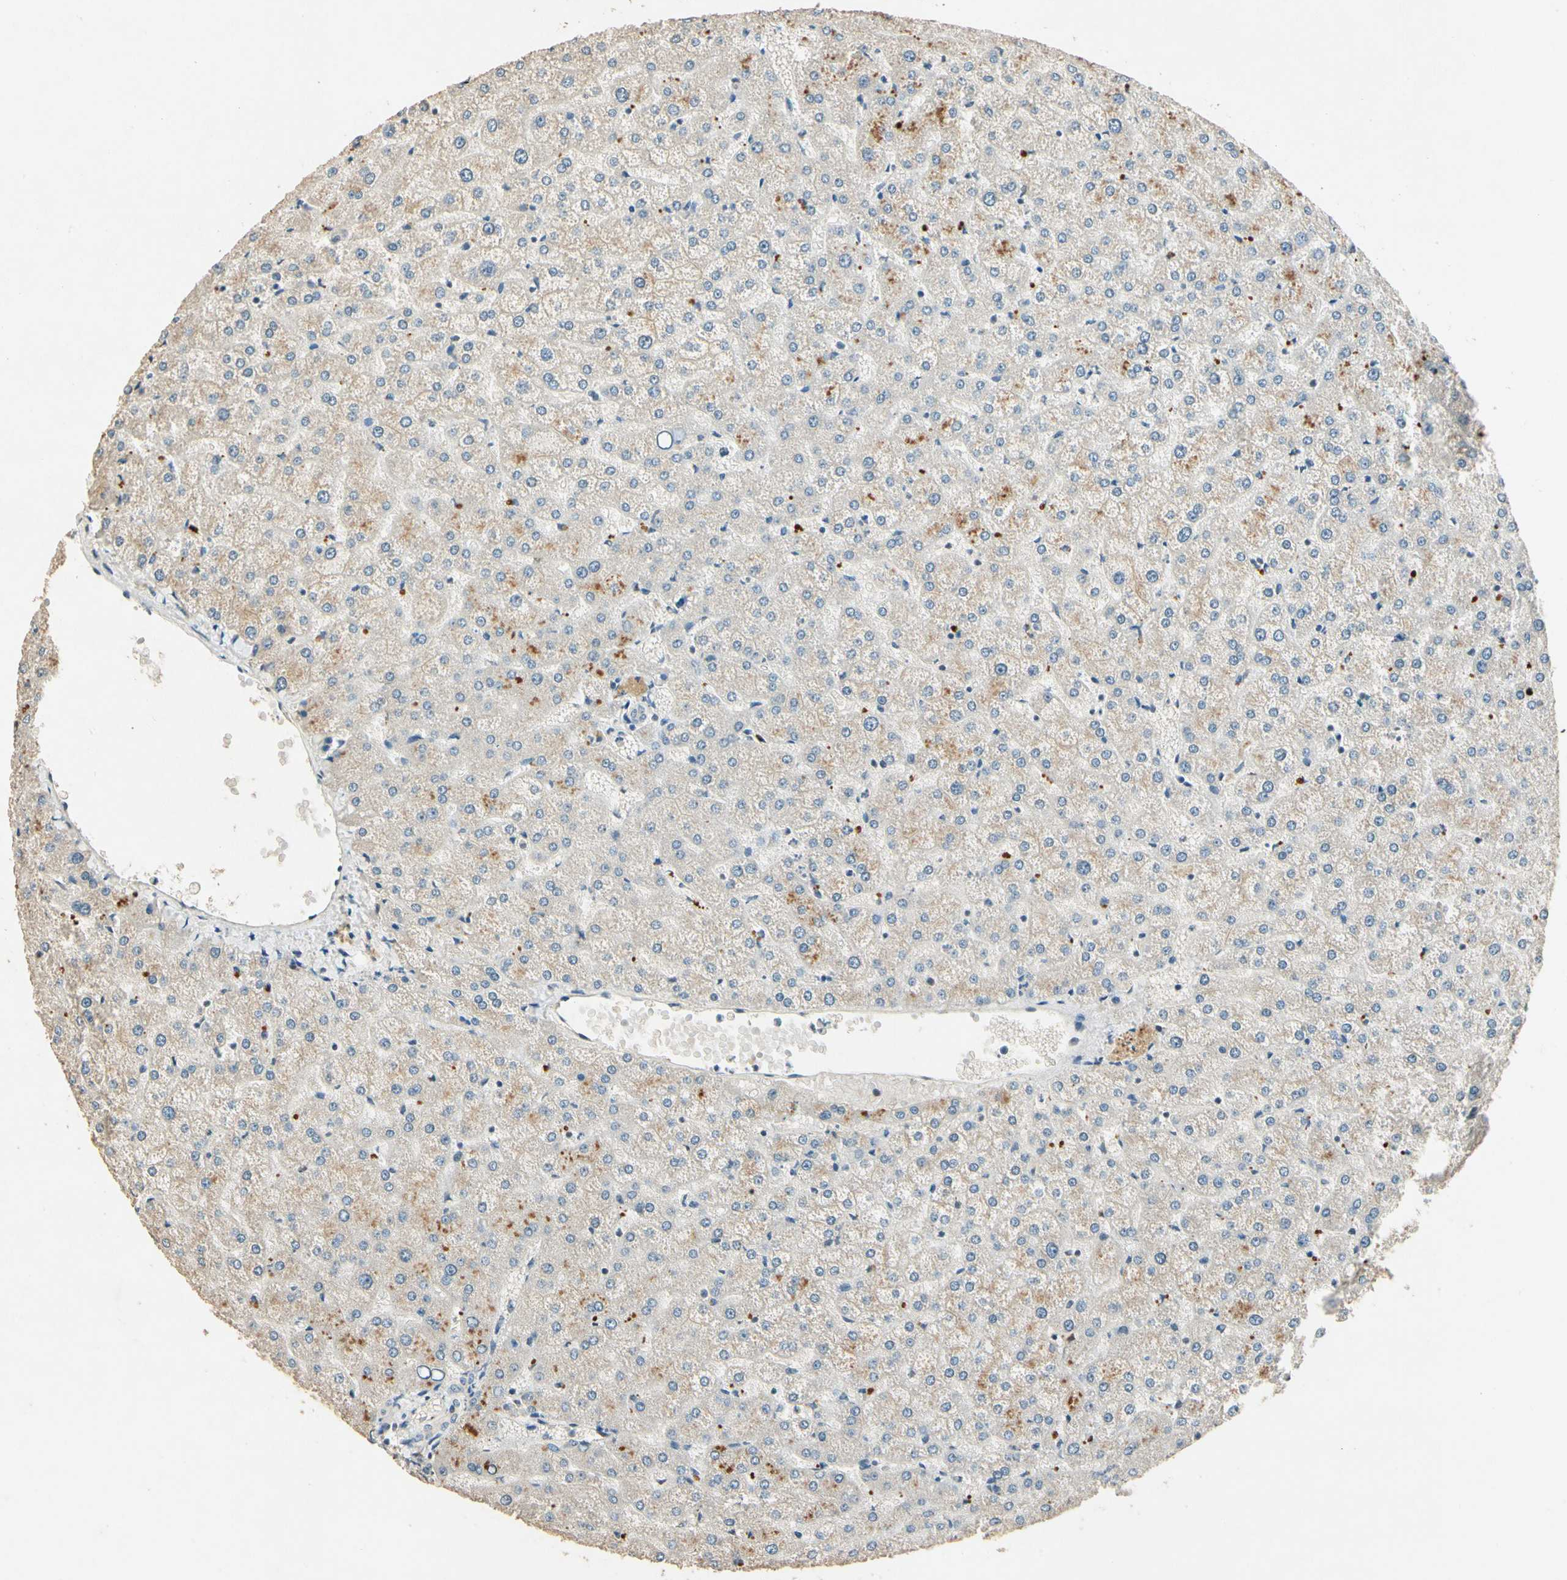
{"staining": {"intensity": "negative", "quantity": "none", "location": "none"}, "tissue": "liver", "cell_type": "Cholangiocytes", "image_type": "normal", "snomed": [{"axis": "morphology", "description": "Normal tissue, NOS"}, {"axis": "topography", "description": "Liver"}], "caption": "Immunohistochemistry (IHC) photomicrograph of unremarkable liver stained for a protein (brown), which reveals no staining in cholangiocytes. (Stains: DAB (3,3'-diaminobenzidine) immunohistochemistry (IHC) with hematoxylin counter stain, Microscopy: brightfield microscopy at high magnification).", "gene": "ZBTB4", "patient": {"sex": "female", "age": 32}}